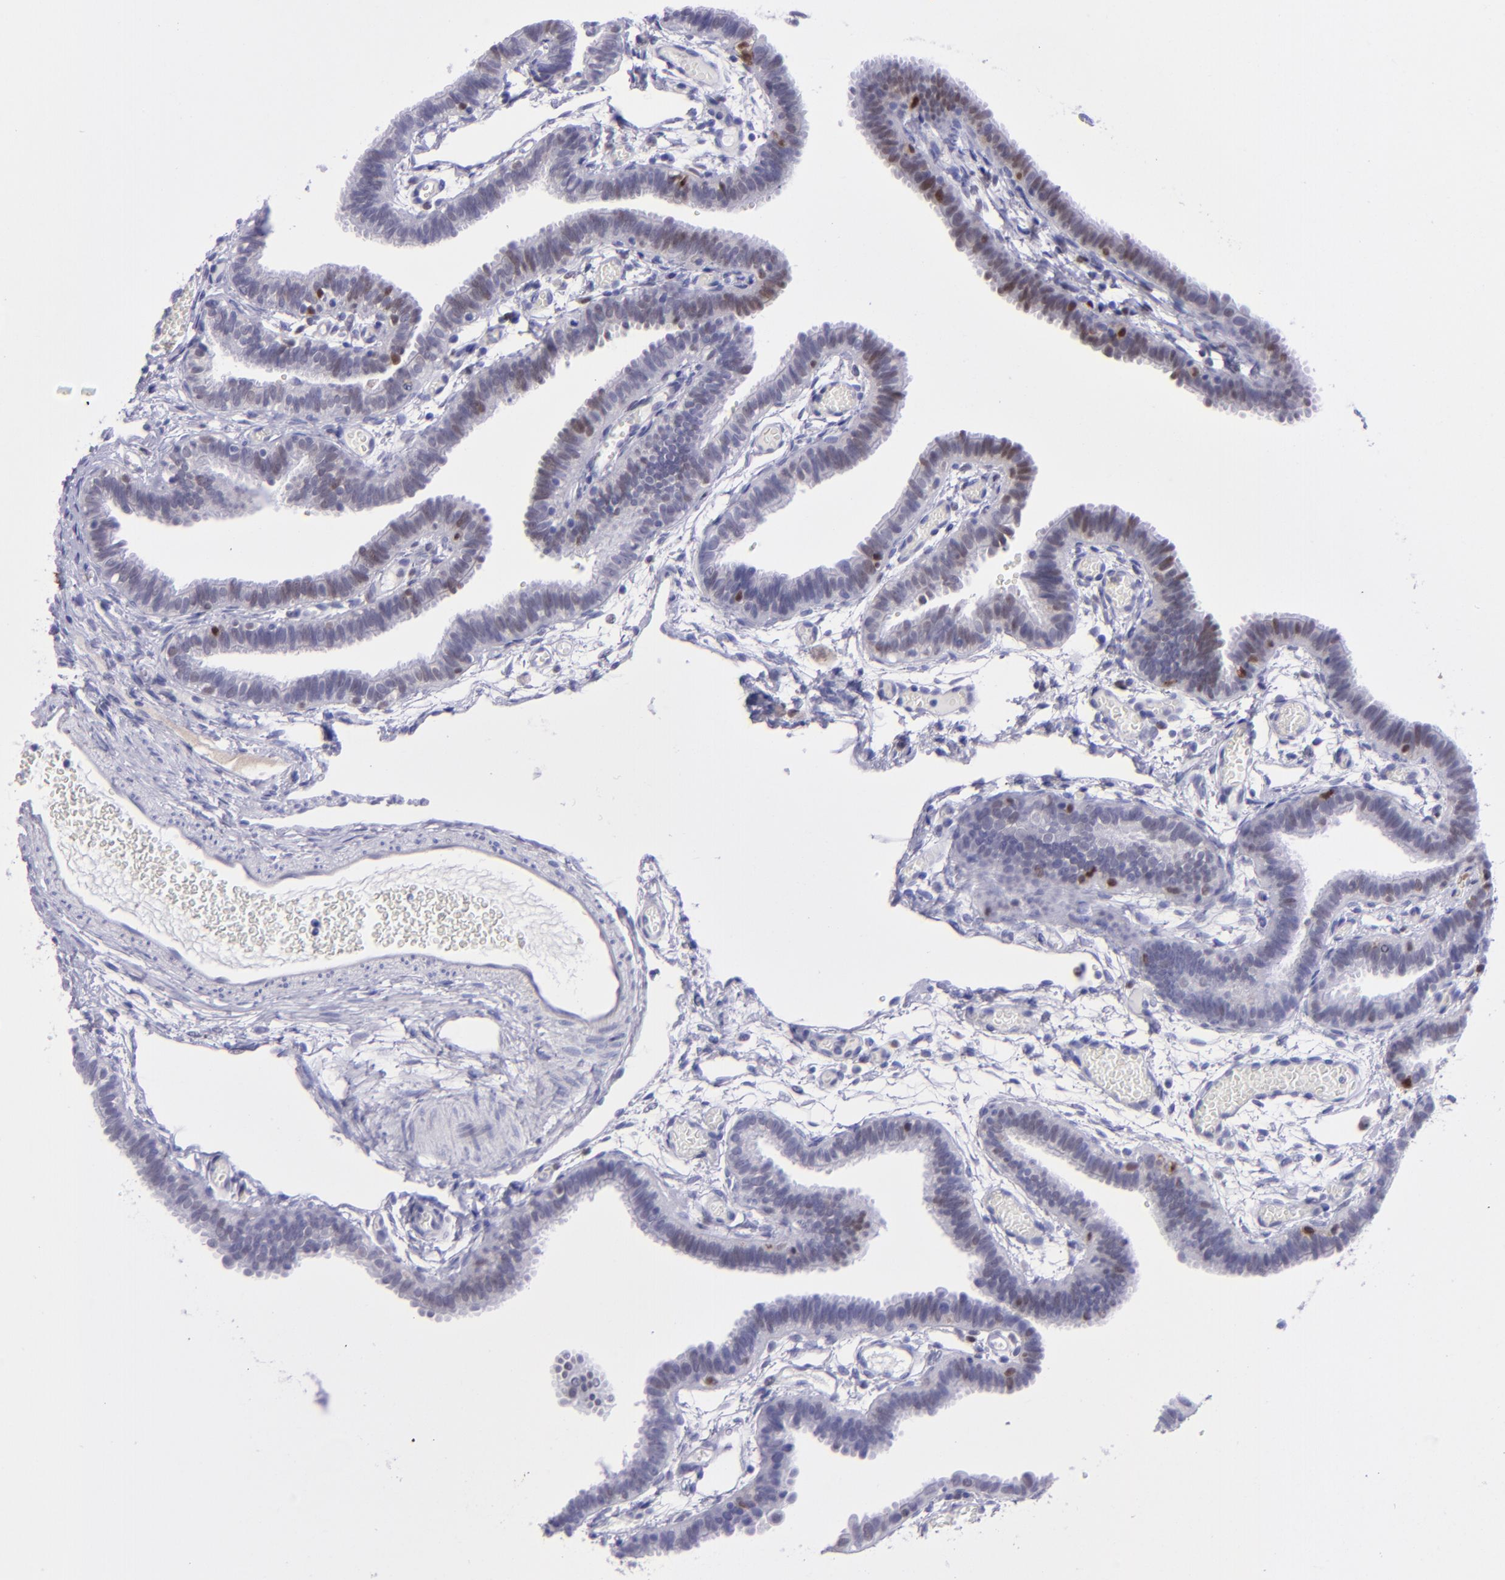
{"staining": {"intensity": "weak", "quantity": "<25%", "location": "cytoplasmic/membranous"}, "tissue": "fallopian tube", "cell_type": "Glandular cells", "image_type": "normal", "snomed": [{"axis": "morphology", "description": "Normal tissue, NOS"}, {"axis": "topography", "description": "Fallopian tube"}], "caption": "DAB immunohistochemical staining of unremarkable human fallopian tube shows no significant expression in glandular cells. (Brightfield microscopy of DAB immunohistochemistry (IHC) at high magnification).", "gene": "TYMP", "patient": {"sex": "female", "age": 29}}